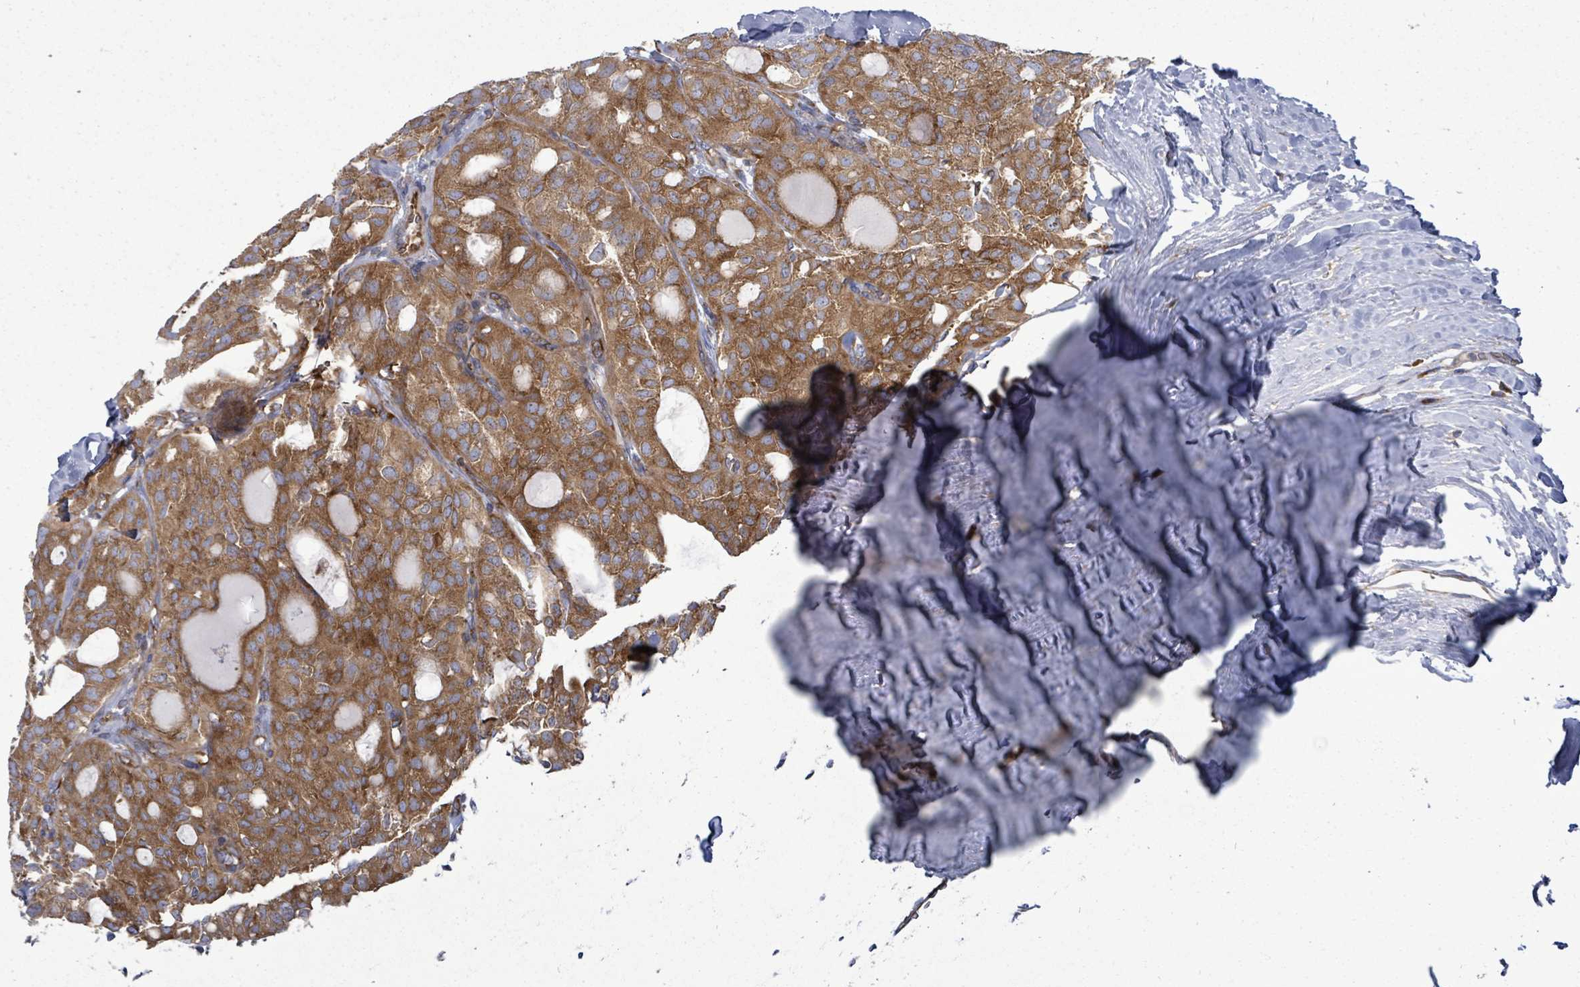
{"staining": {"intensity": "strong", "quantity": ">75%", "location": "cytoplasmic/membranous"}, "tissue": "thyroid cancer", "cell_type": "Tumor cells", "image_type": "cancer", "snomed": [{"axis": "morphology", "description": "Follicular adenoma carcinoma, NOS"}, {"axis": "topography", "description": "Thyroid gland"}], "caption": "Human thyroid cancer (follicular adenoma carcinoma) stained with a protein marker shows strong staining in tumor cells.", "gene": "EIF3C", "patient": {"sex": "male", "age": 75}}